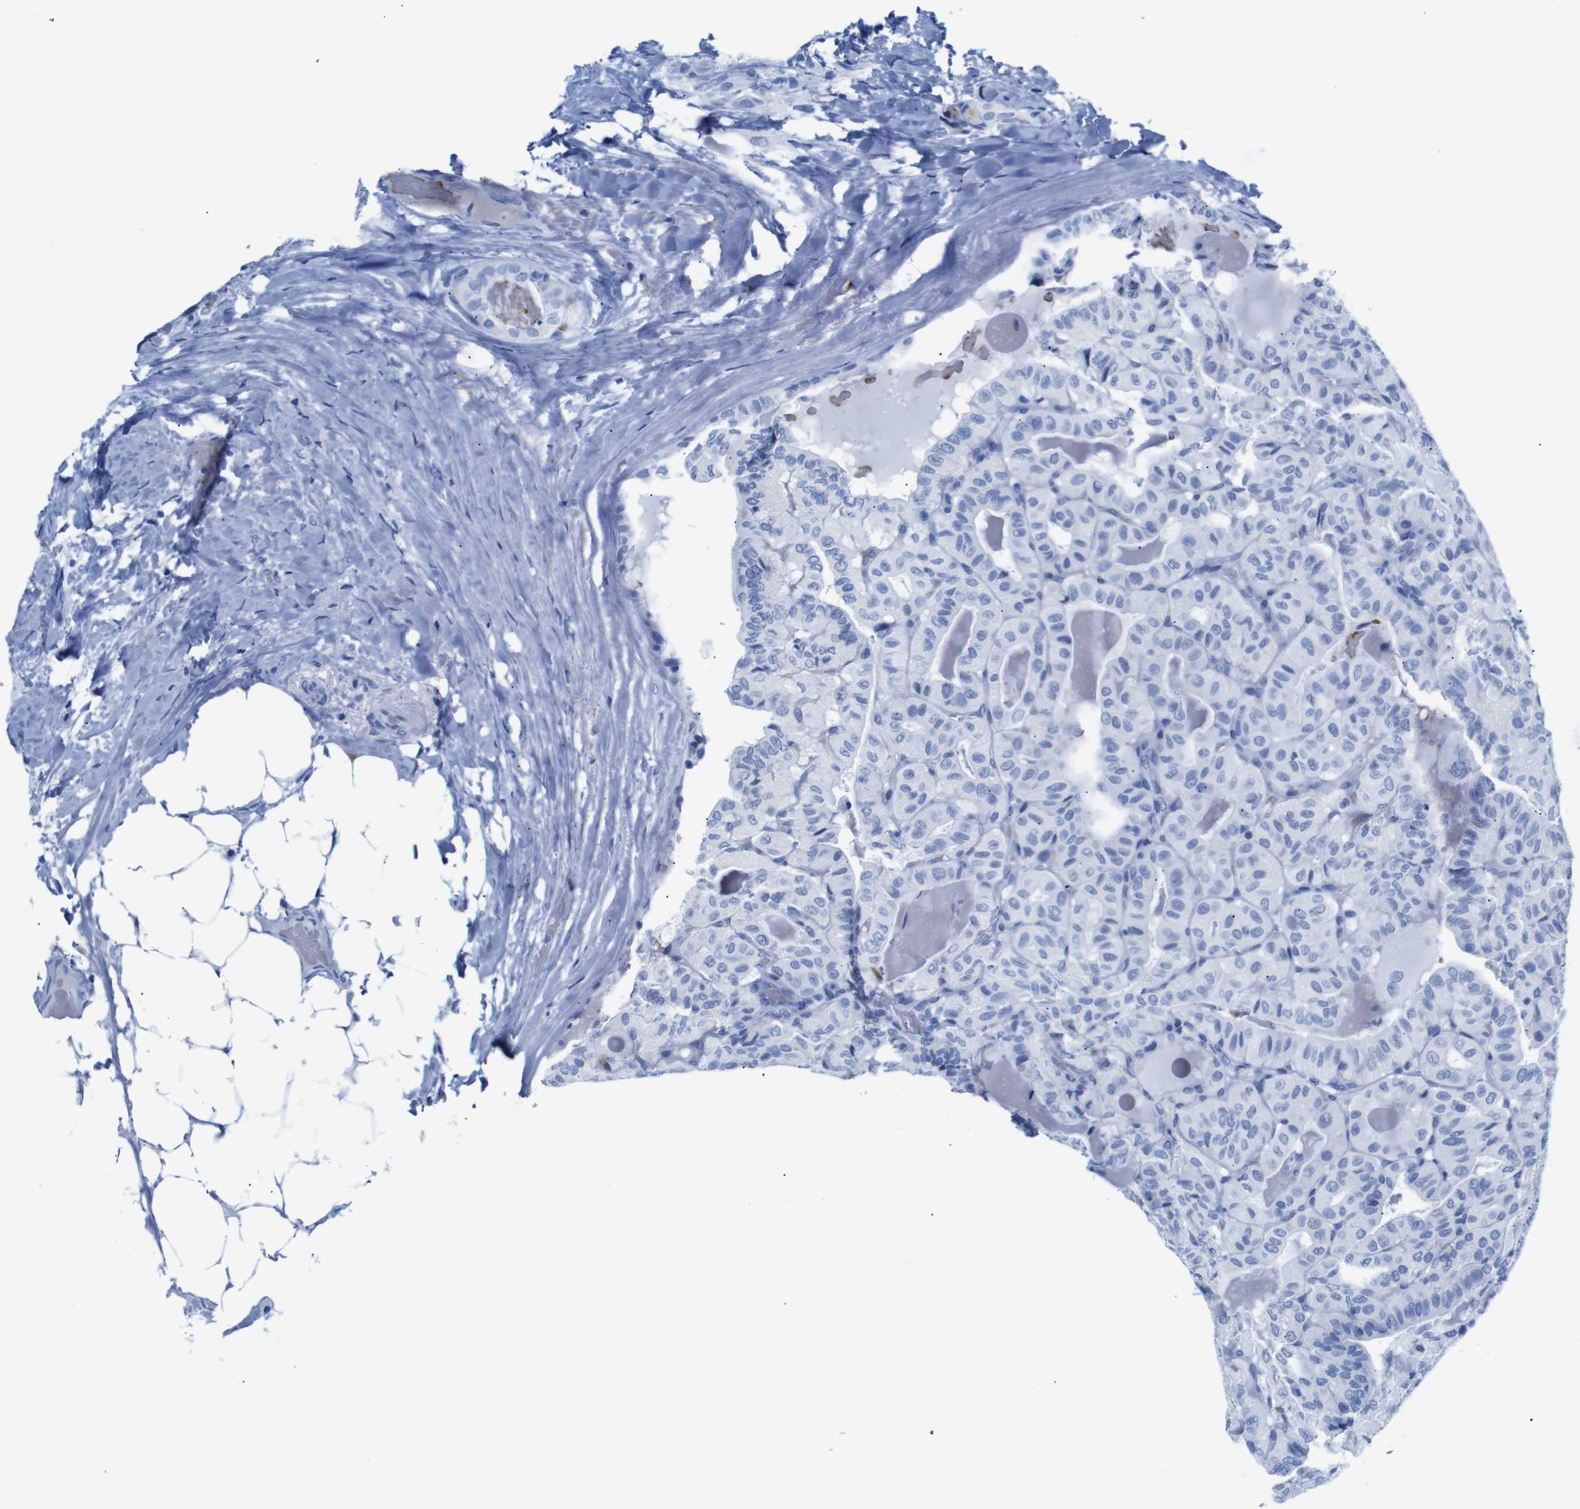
{"staining": {"intensity": "negative", "quantity": "none", "location": "none"}, "tissue": "thyroid cancer", "cell_type": "Tumor cells", "image_type": "cancer", "snomed": [{"axis": "morphology", "description": "Papillary adenocarcinoma, NOS"}, {"axis": "topography", "description": "Thyroid gland"}], "caption": "High magnification brightfield microscopy of thyroid papillary adenocarcinoma stained with DAB (brown) and counterstained with hematoxylin (blue): tumor cells show no significant expression. (IHC, brightfield microscopy, high magnification).", "gene": "ERVMER34-1", "patient": {"sex": "male", "age": 77}}